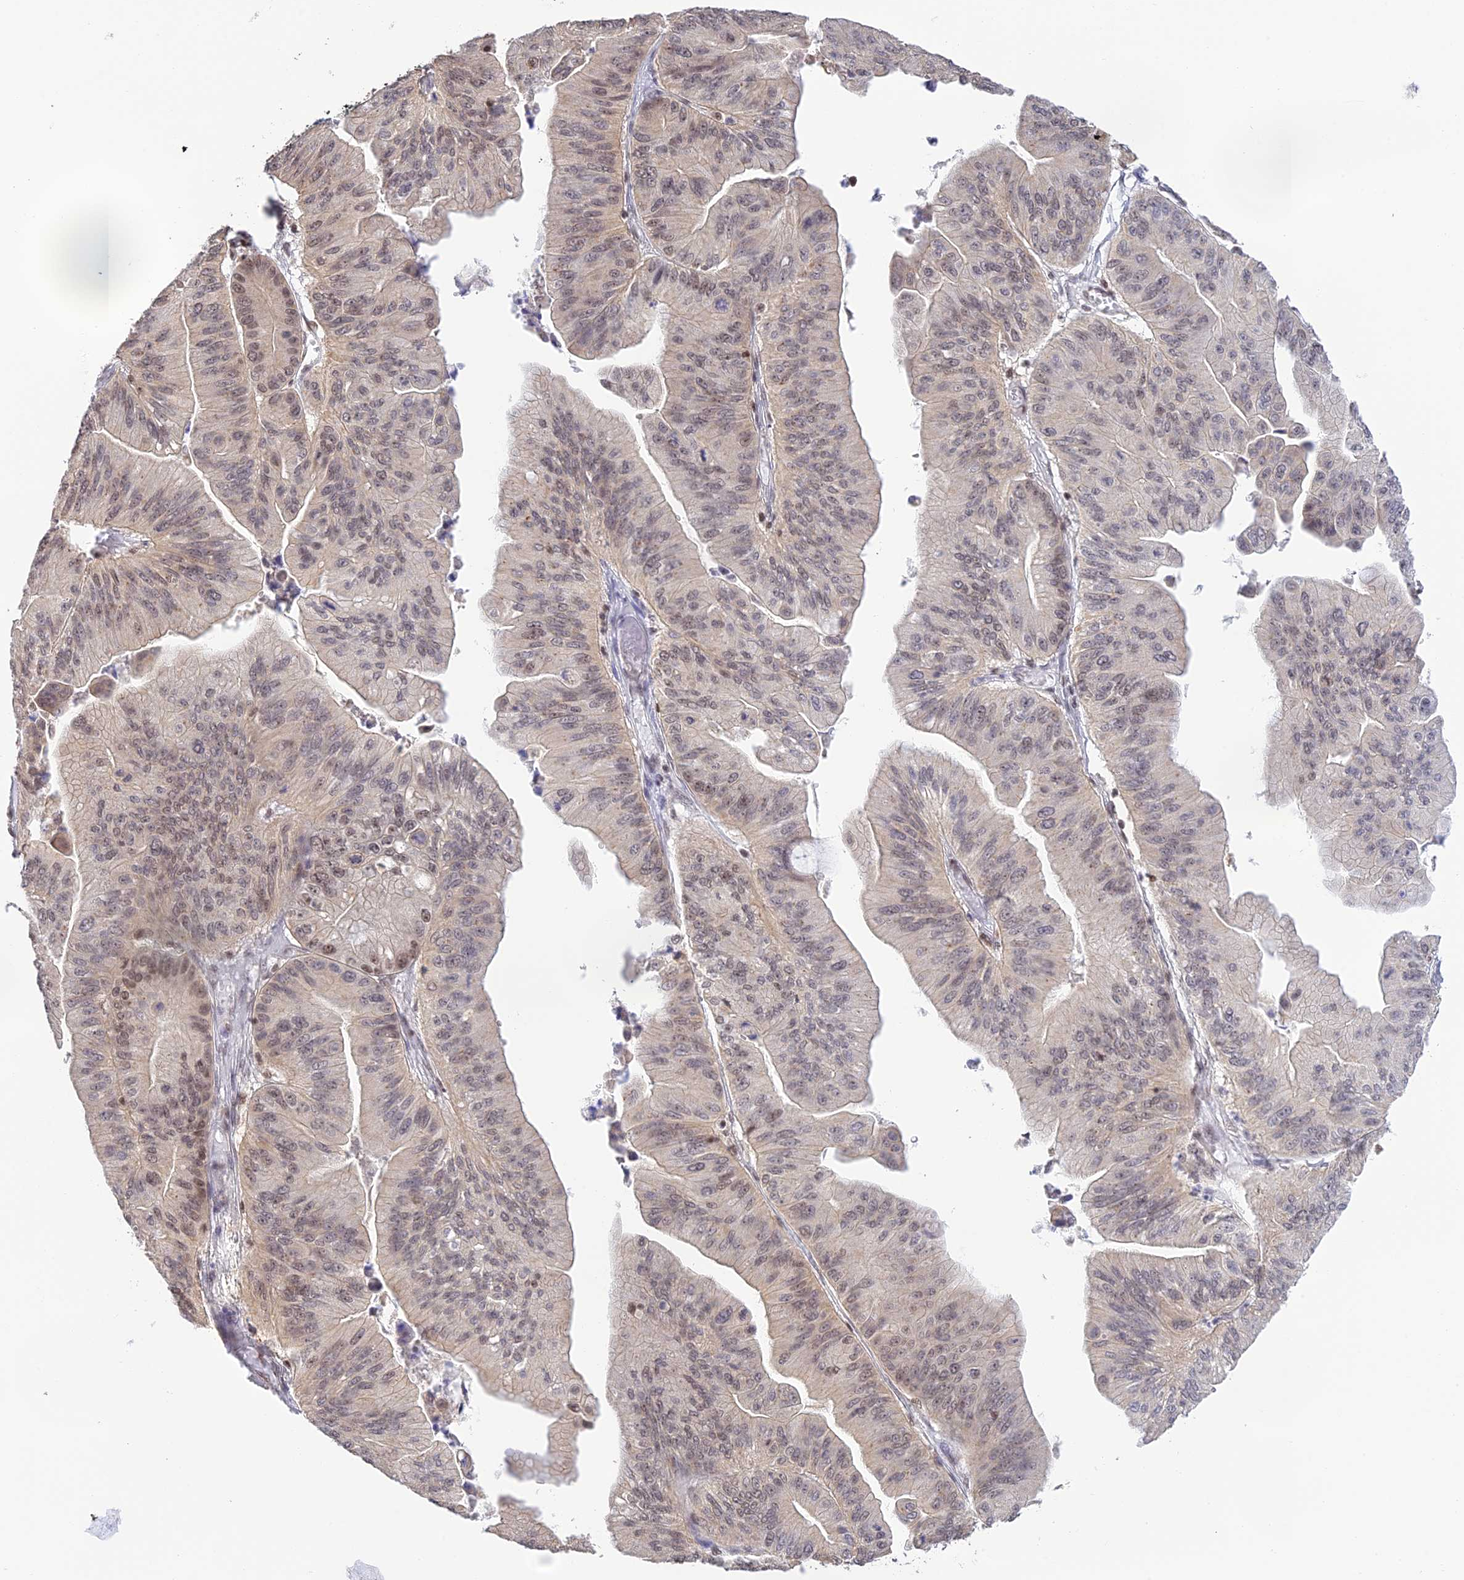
{"staining": {"intensity": "moderate", "quantity": "25%-75%", "location": "cytoplasmic/membranous,nuclear"}, "tissue": "ovarian cancer", "cell_type": "Tumor cells", "image_type": "cancer", "snomed": [{"axis": "morphology", "description": "Cystadenocarcinoma, mucinous, NOS"}, {"axis": "topography", "description": "Ovary"}], "caption": "Protein expression analysis of ovarian cancer shows moderate cytoplasmic/membranous and nuclear staining in about 25%-75% of tumor cells.", "gene": "THAP11", "patient": {"sex": "female", "age": 61}}